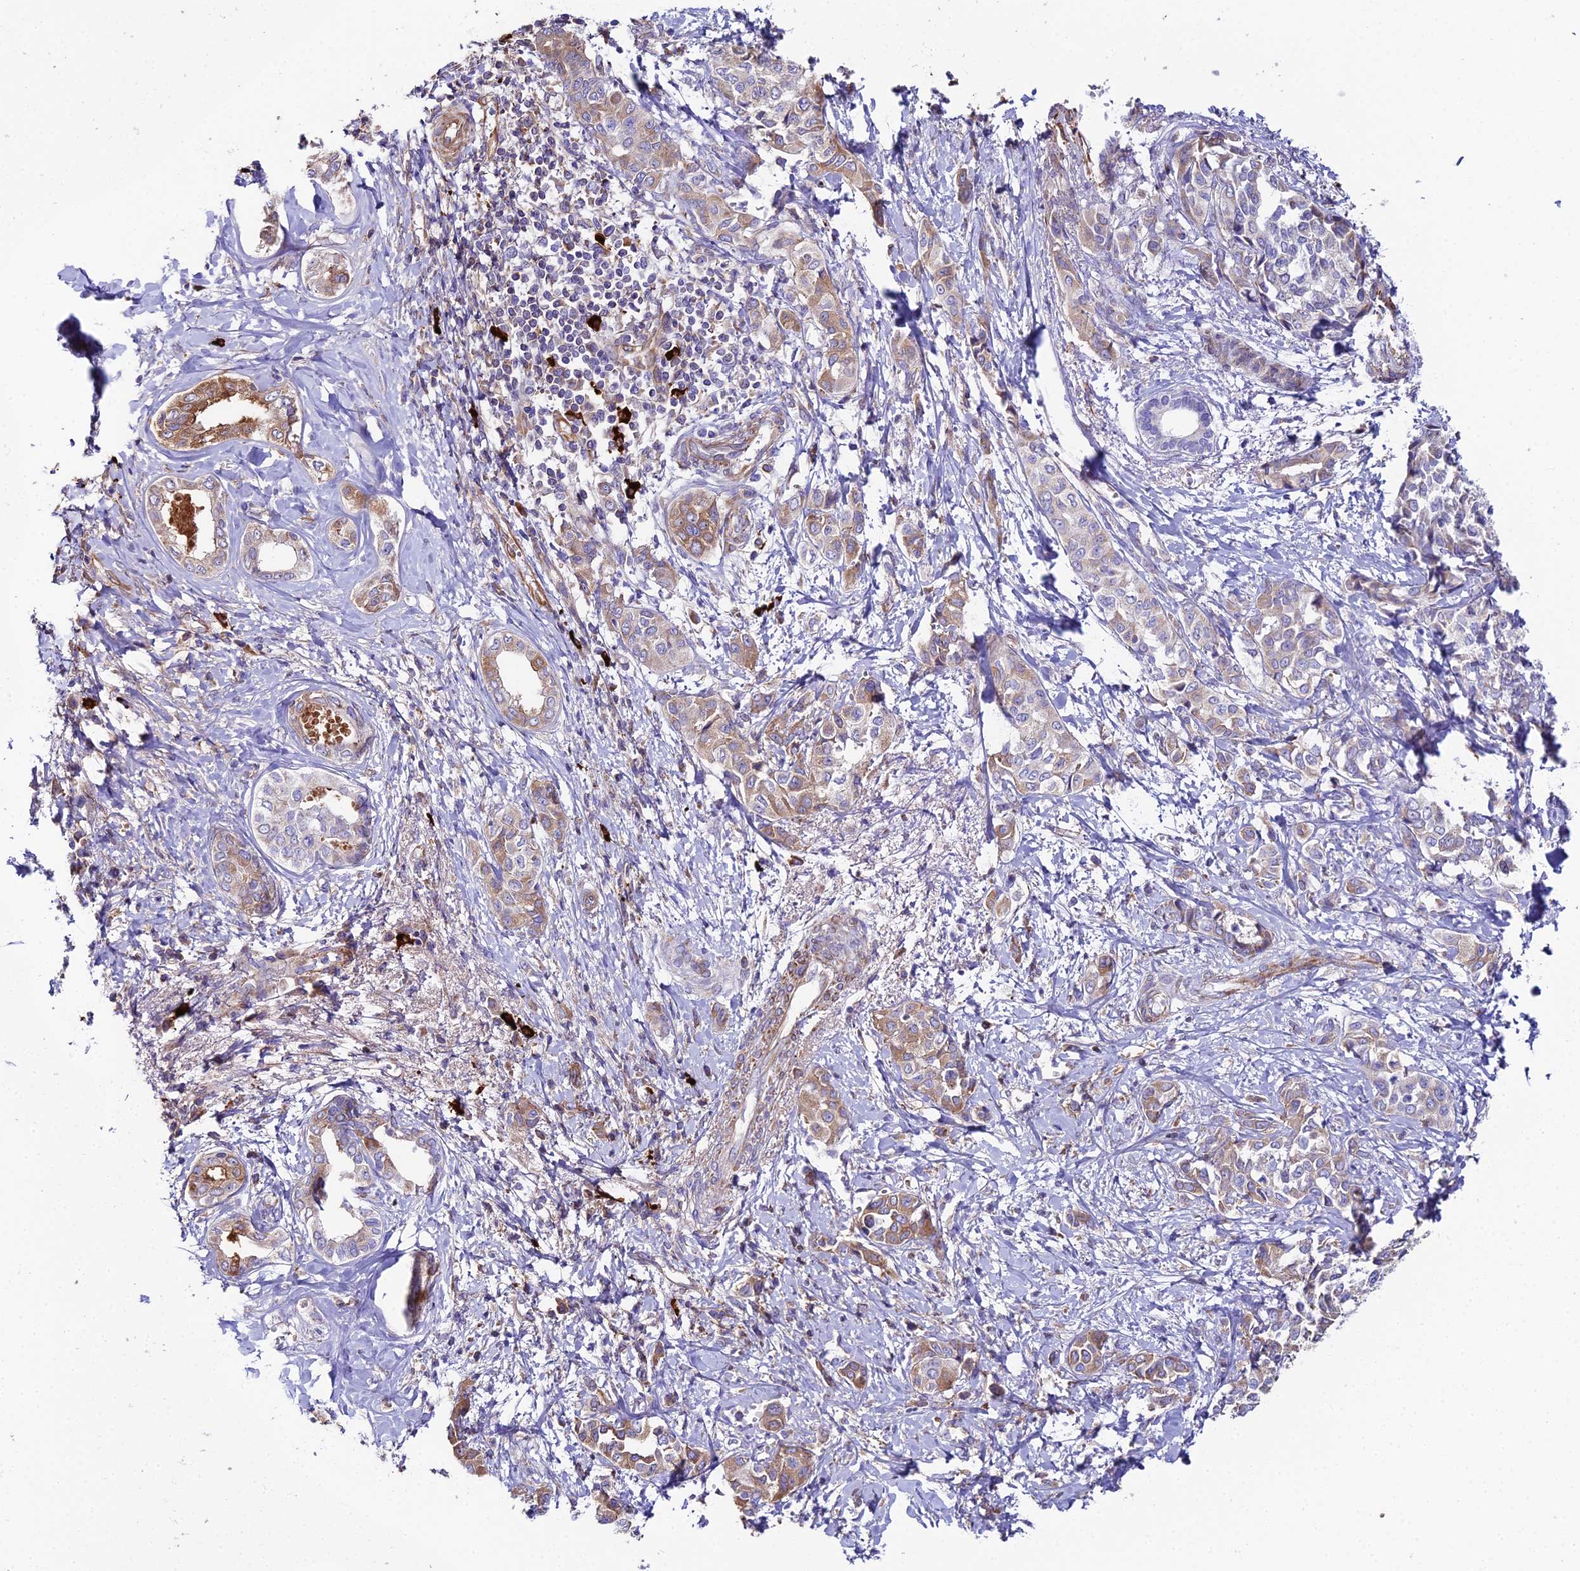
{"staining": {"intensity": "moderate", "quantity": "<25%", "location": "cytoplasmic/membranous"}, "tissue": "liver cancer", "cell_type": "Tumor cells", "image_type": "cancer", "snomed": [{"axis": "morphology", "description": "Cholangiocarcinoma"}, {"axis": "topography", "description": "Liver"}], "caption": "A brown stain labels moderate cytoplasmic/membranous staining of a protein in human liver cancer (cholangiocarcinoma) tumor cells.", "gene": "BEX4", "patient": {"sex": "female", "age": 77}}